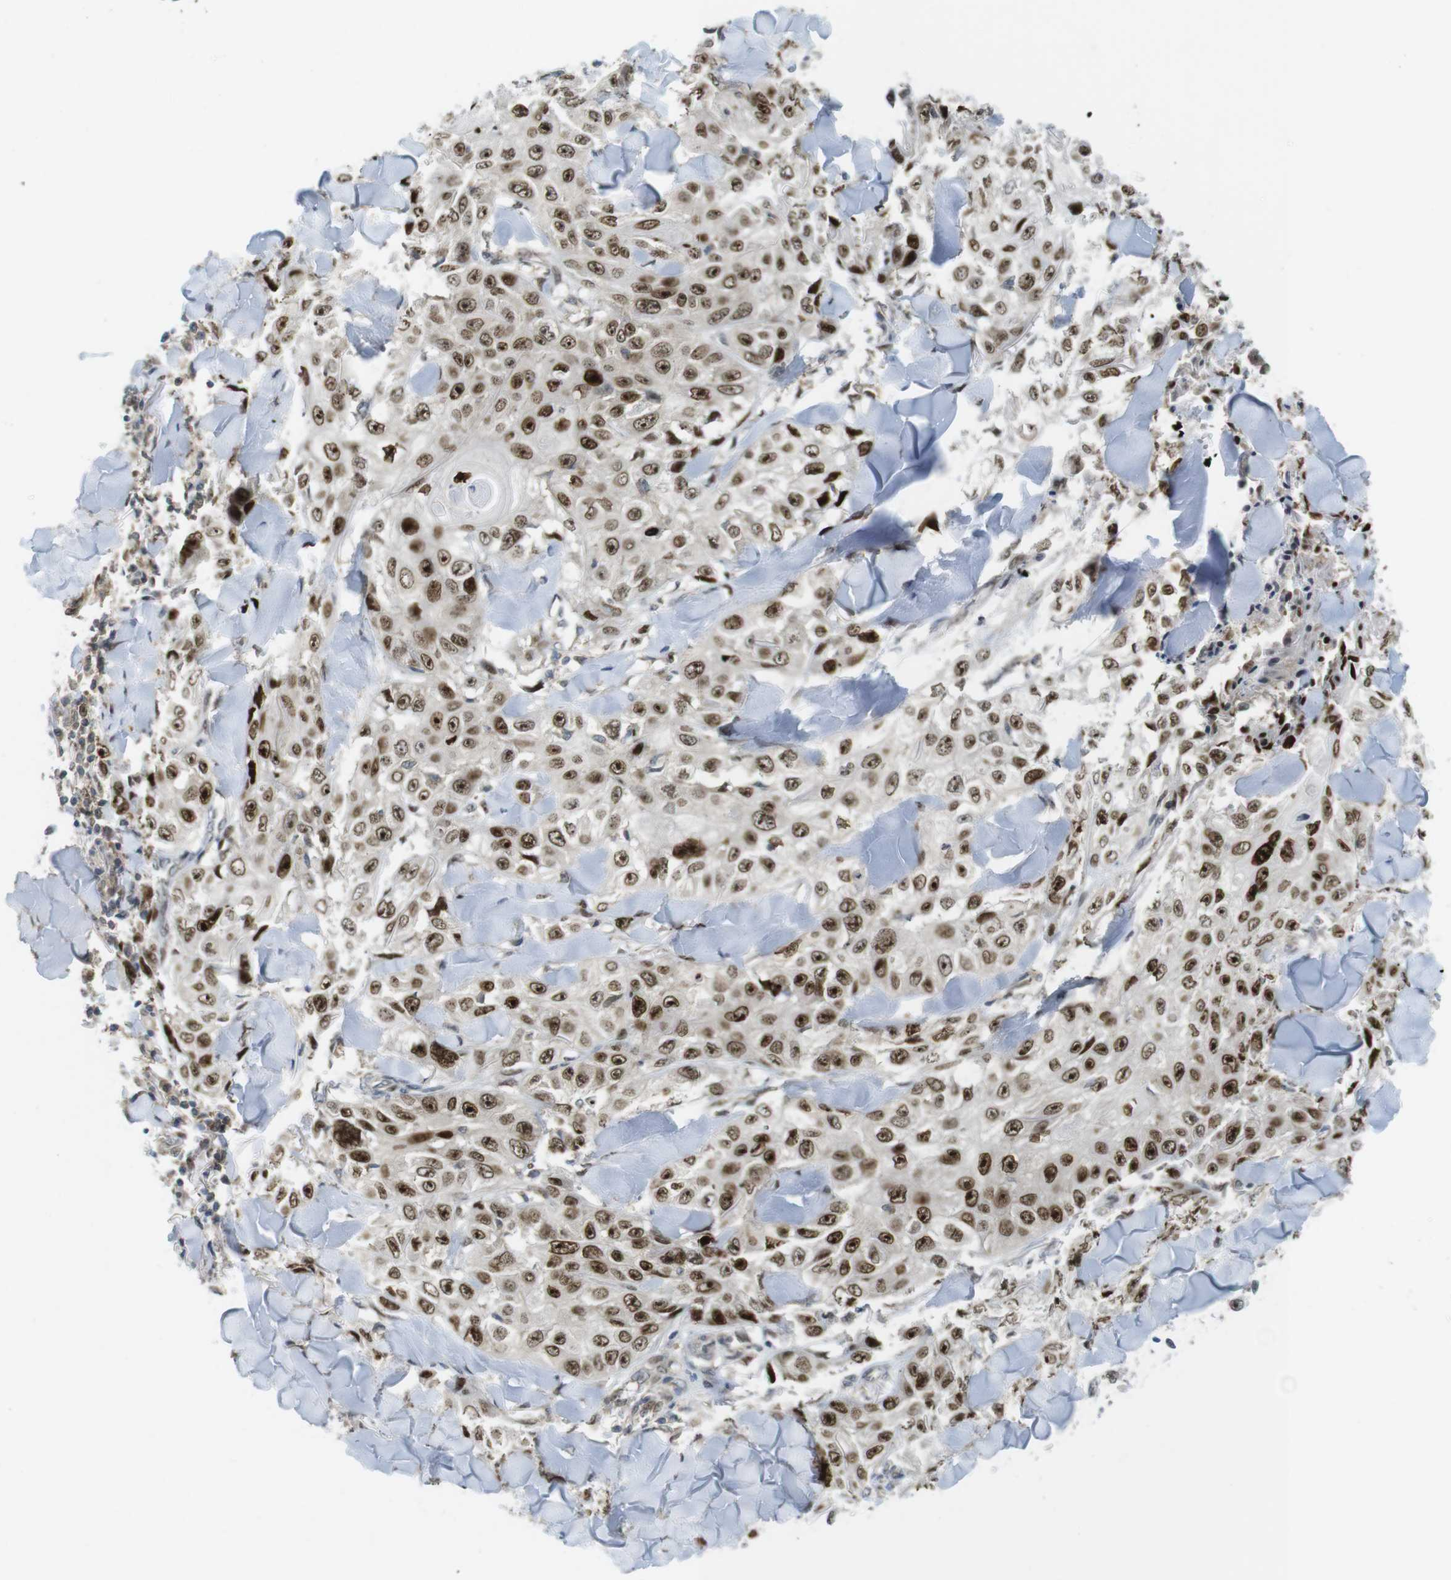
{"staining": {"intensity": "strong", "quantity": ">75%", "location": "nuclear"}, "tissue": "skin cancer", "cell_type": "Tumor cells", "image_type": "cancer", "snomed": [{"axis": "morphology", "description": "Squamous cell carcinoma, NOS"}, {"axis": "topography", "description": "Skin"}], "caption": "Skin cancer (squamous cell carcinoma) was stained to show a protein in brown. There is high levels of strong nuclear staining in about >75% of tumor cells.", "gene": "RCC1", "patient": {"sex": "male", "age": 86}}